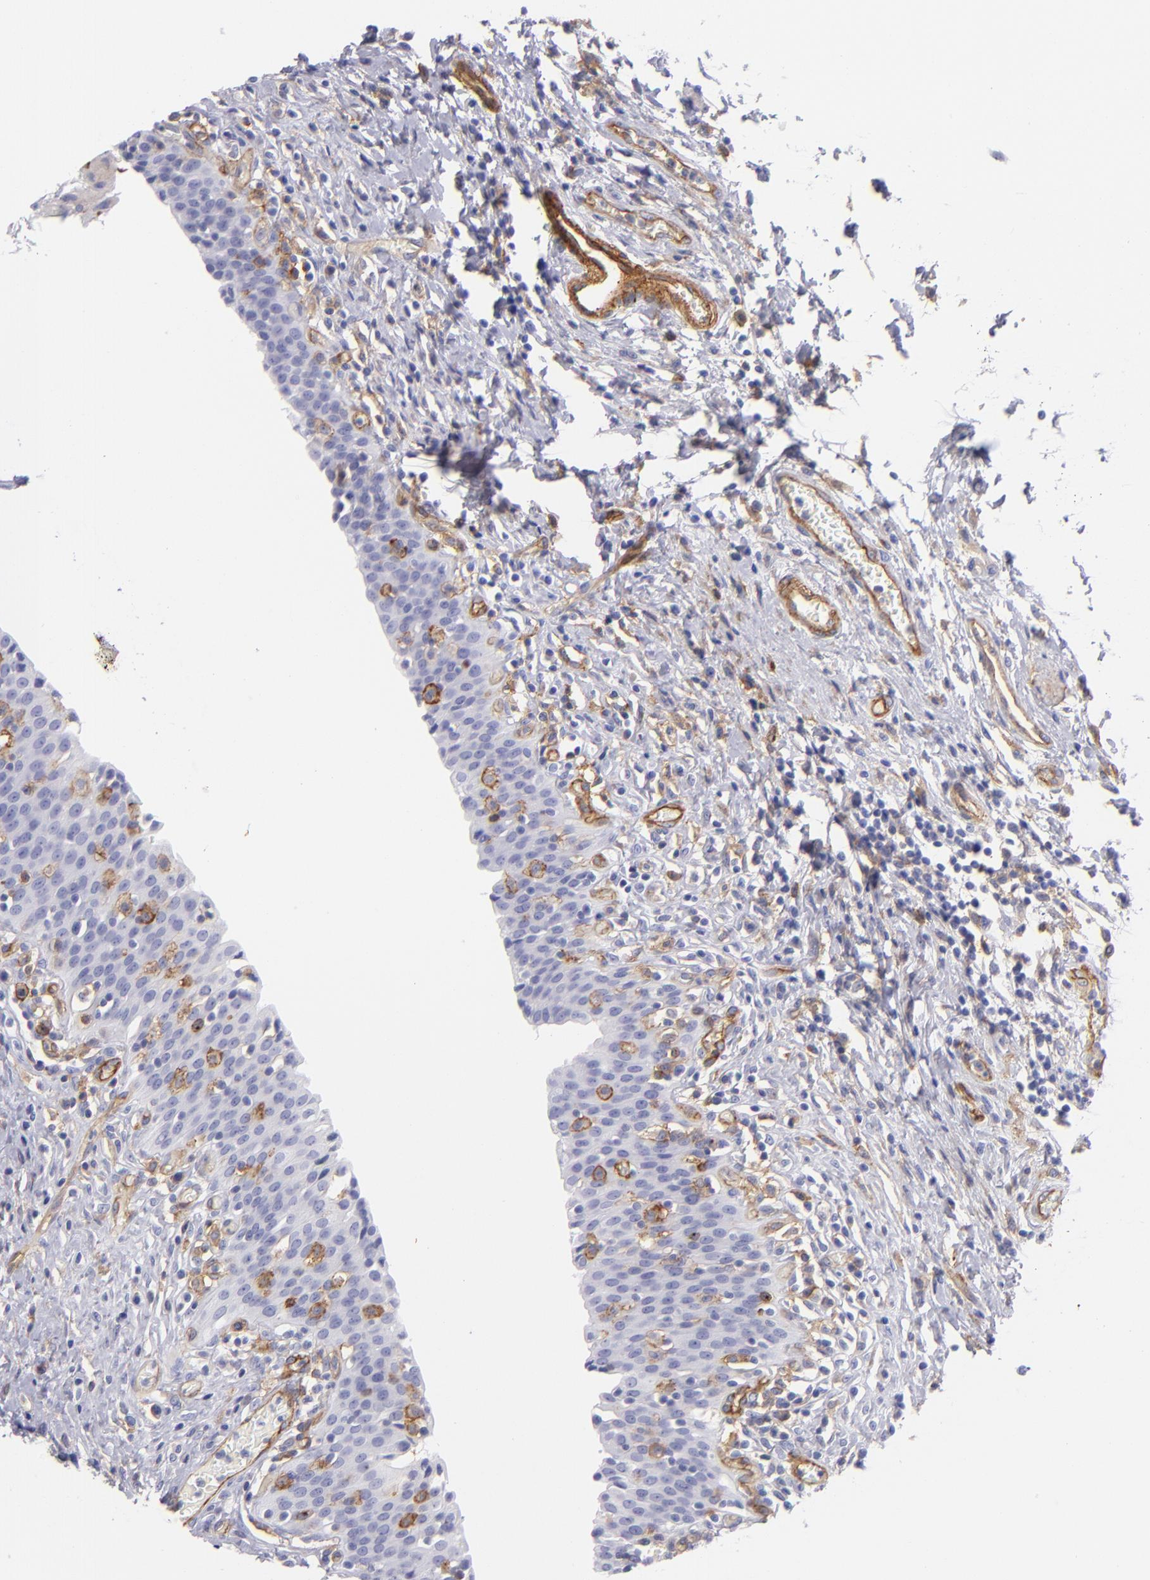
{"staining": {"intensity": "negative", "quantity": "none", "location": "none"}, "tissue": "urinary bladder", "cell_type": "Urothelial cells", "image_type": "normal", "snomed": [{"axis": "morphology", "description": "Normal tissue, NOS"}, {"axis": "topography", "description": "Urinary bladder"}], "caption": "High power microscopy histopathology image of an IHC histopathology image of unremarkable urinary bladder, revealing no significant staining in urothelial cells.", "gene": "ENTPD1", "patient": {"sex": "male", "age": 51}}